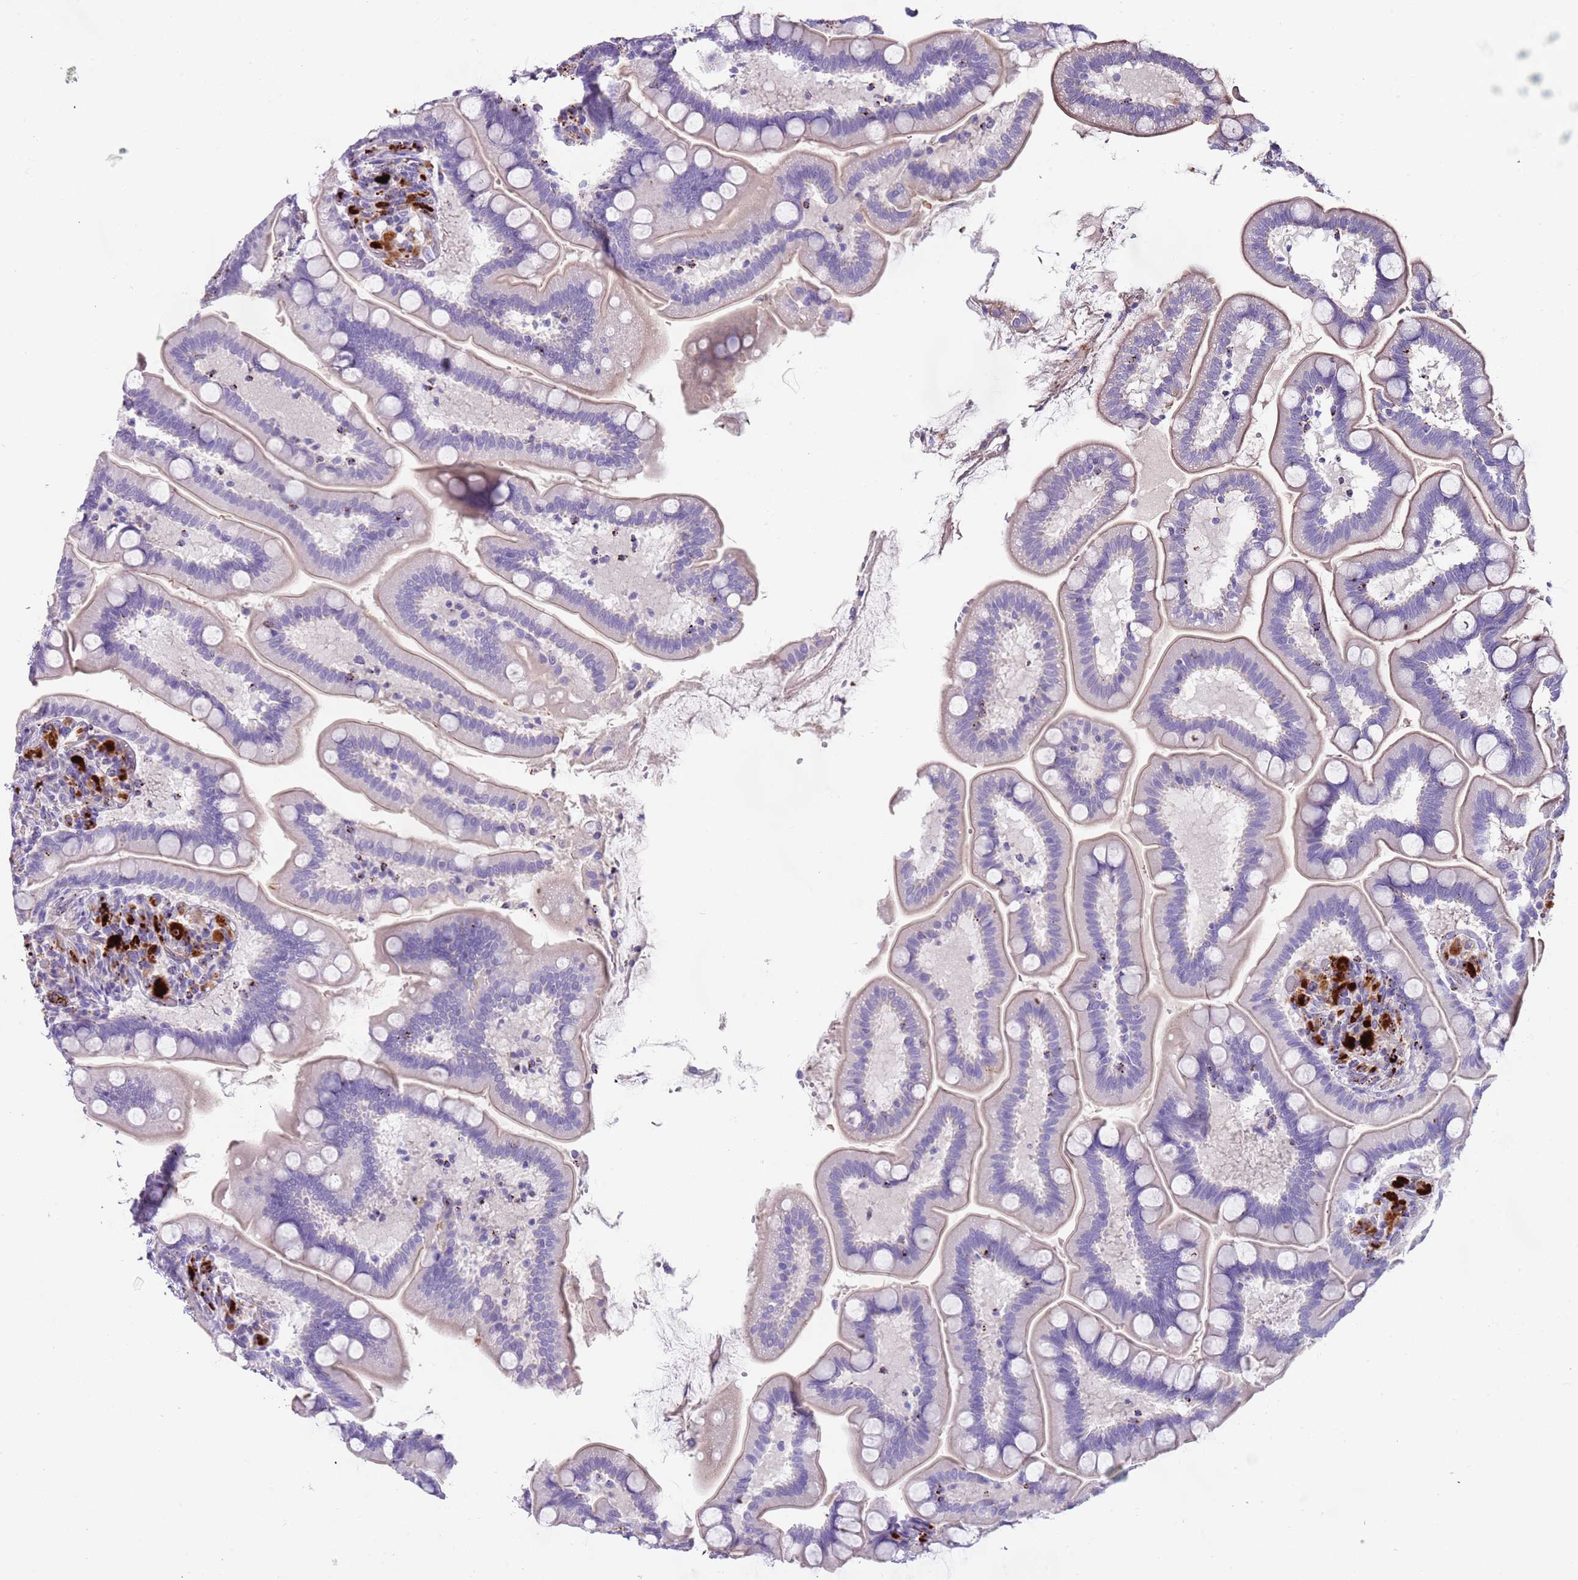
{"staining": {"intensity": "weak", "quantity": "<25%", "location": "cytoplasmic/membranous"}, "tissue": "small intestine", "cell_type": "Glandular cells", "image_type": "normal", "snomed": [{"axis": "morphology", "description": "Normal tissue, NOS"}, {"axis": "topography", "description": "Small intestine"}], "caption": "The histopathology image shows no staining of glandular cells in normal small intestine. Brightfield microscopy of IHC stained with DAB (brown) and hematoxylin (blue), captured at high magnification.", "gene": "LRRN3", "patient": {"sex": "female", "age": 64}}